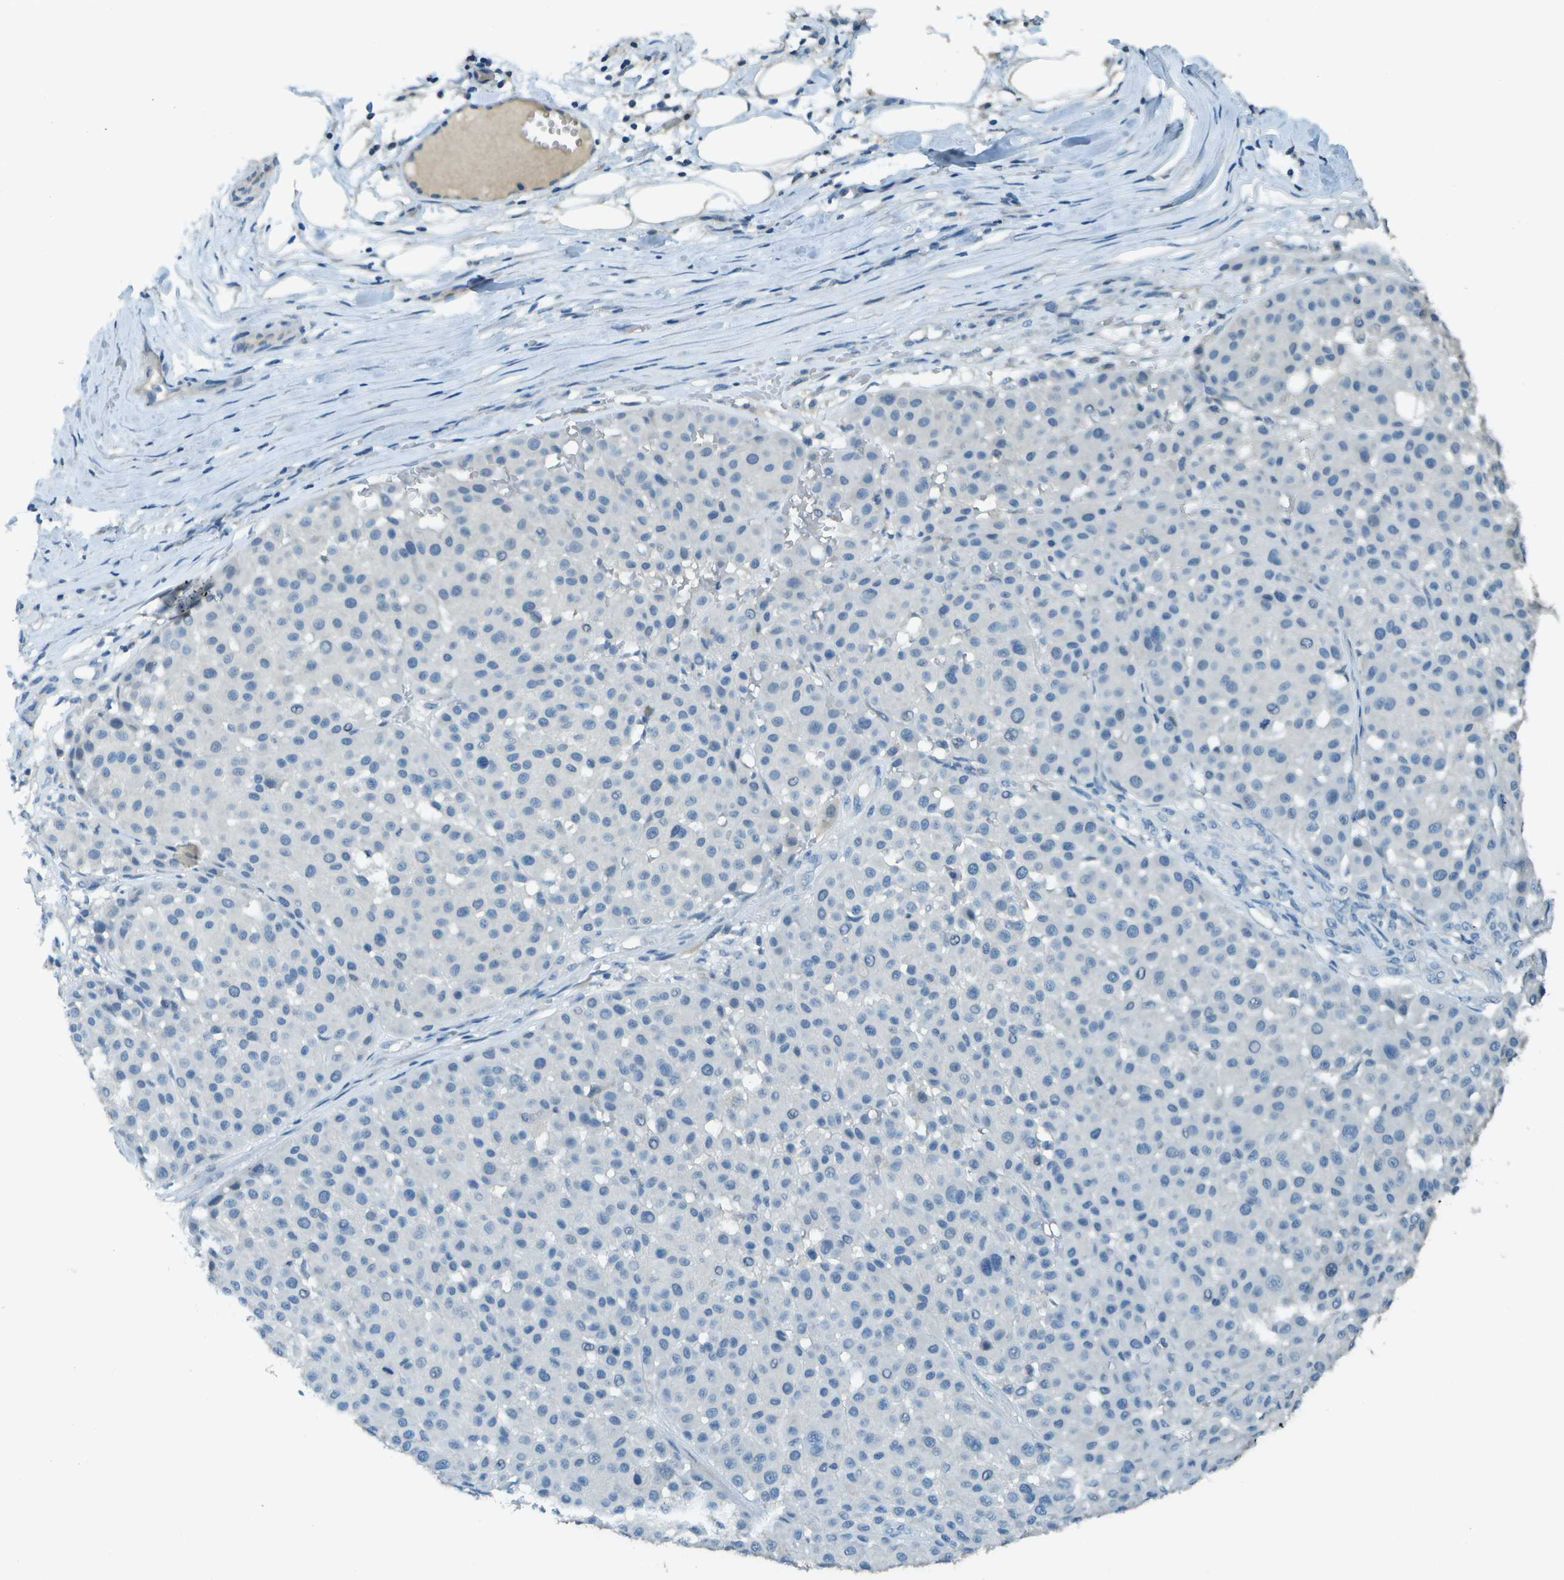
{"staining": {"intensity": "negative", "quantity": "none", "location": "none"}, "tissue": "melanoma", "cell_type": "Tumor cells", "image_type": "cancer", "snomed": [{"axis": "morphology", "description": "Malignant melanoma, Metastatic site"}, {"axis": "topography", "description": "Soft tissue"}], "caption": "The image reveals no staining of tumor cells in malignant melanoma (metastatic site).", "gene": "LGI2", "patient": {"sex": "male", "age": 41}}